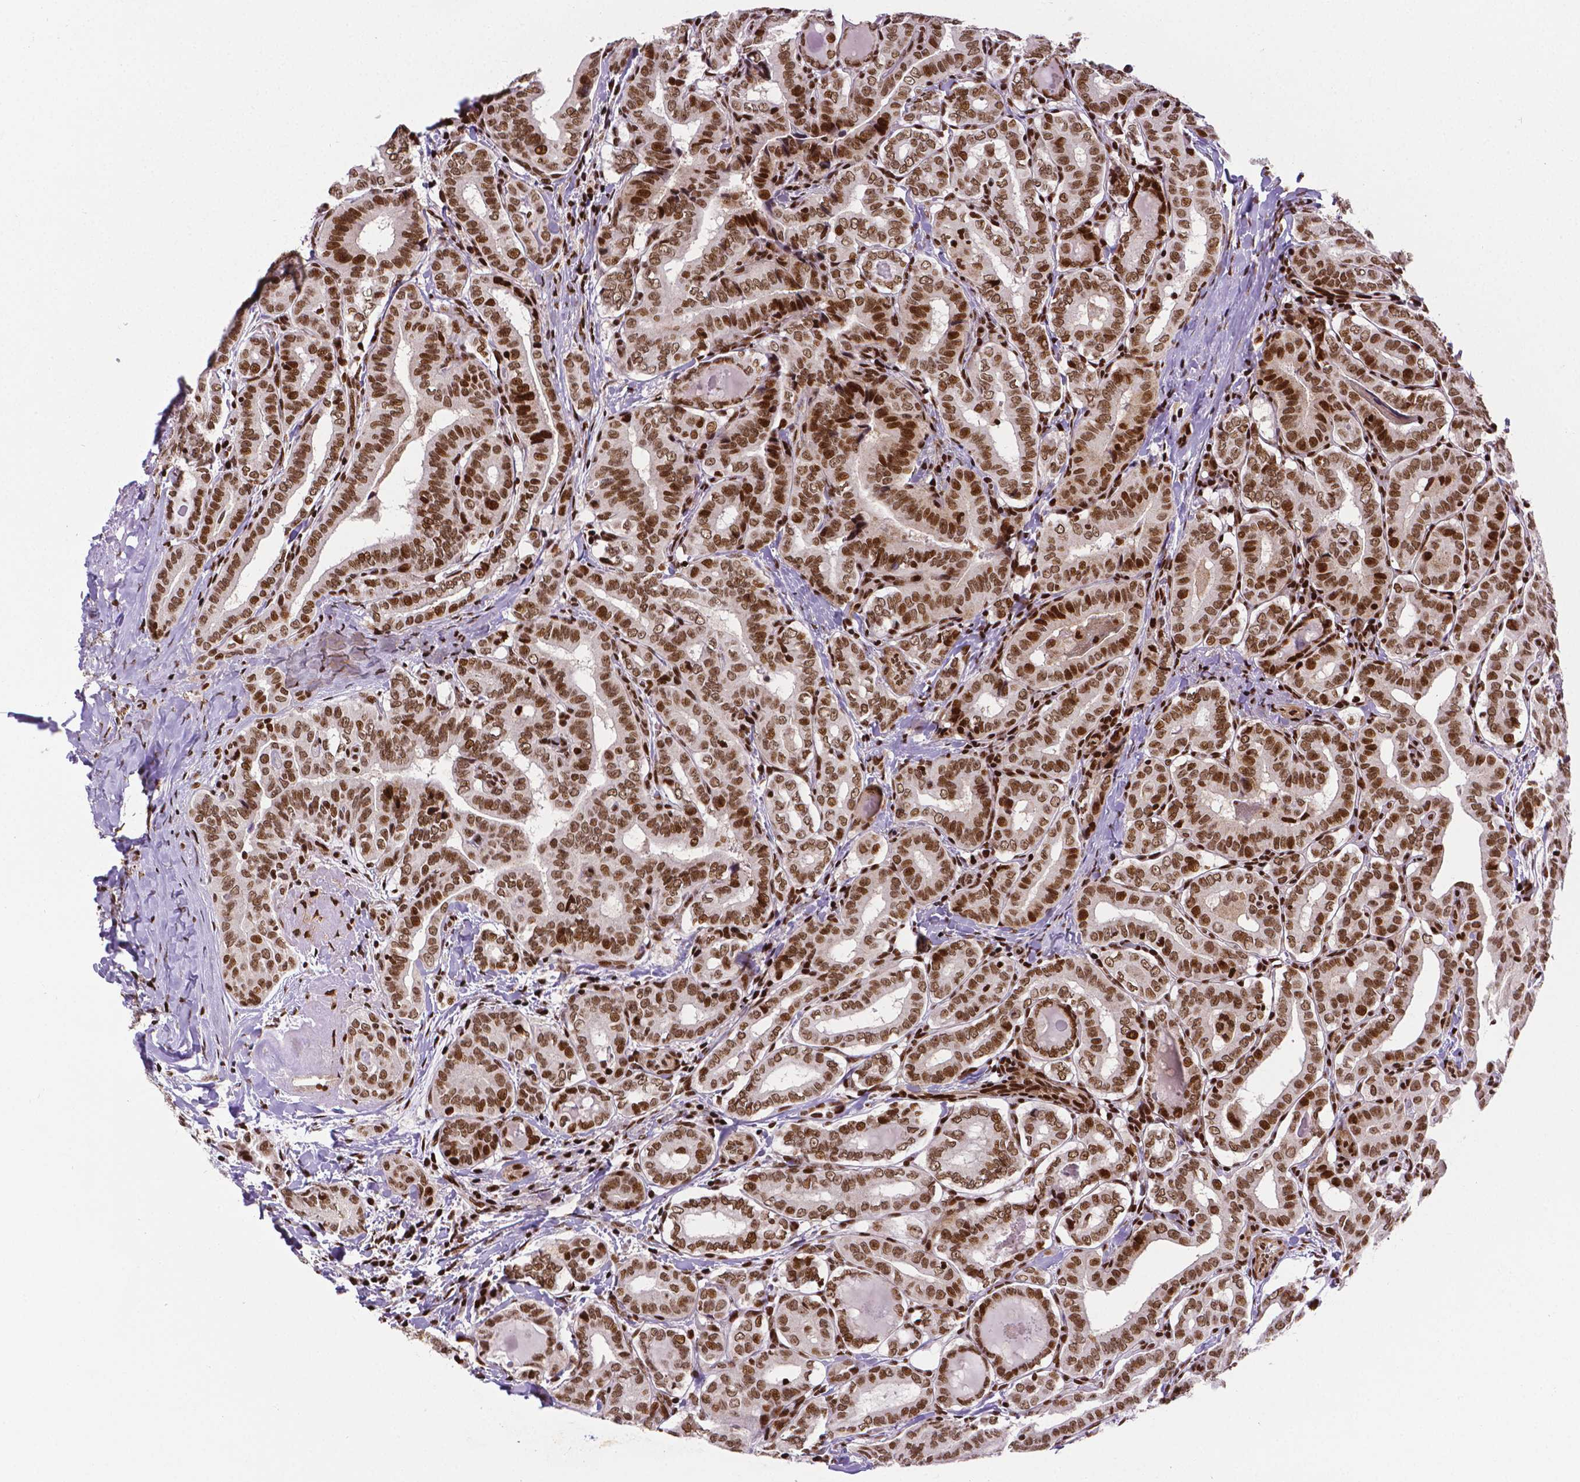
{"staining": {"intensity": "moderate", "quantity": ">75%", "location": "nuclear"}, "tissue": "thyroid cancer", "cell_type": "Tumor cells", "image_type": "cancer", "snomed": [{"axis": "morphology", "description": "Papillary adenocarcinoma, NOS"}, {"axis": "morphology", "description": "Papillary adenoma metastatic"}, {"axis": "topography", "description": "Thyroid gland"}], "caption": "IHC histopathology image of thyroid cancer (papillary adenocarcinoma) stained for a protein (brown), which shows medium levels of moderate nuclear expression in approximately >75% of tumor cells.", "gene": "CTCF", "patient": {"sex": "female", "age": 50}}